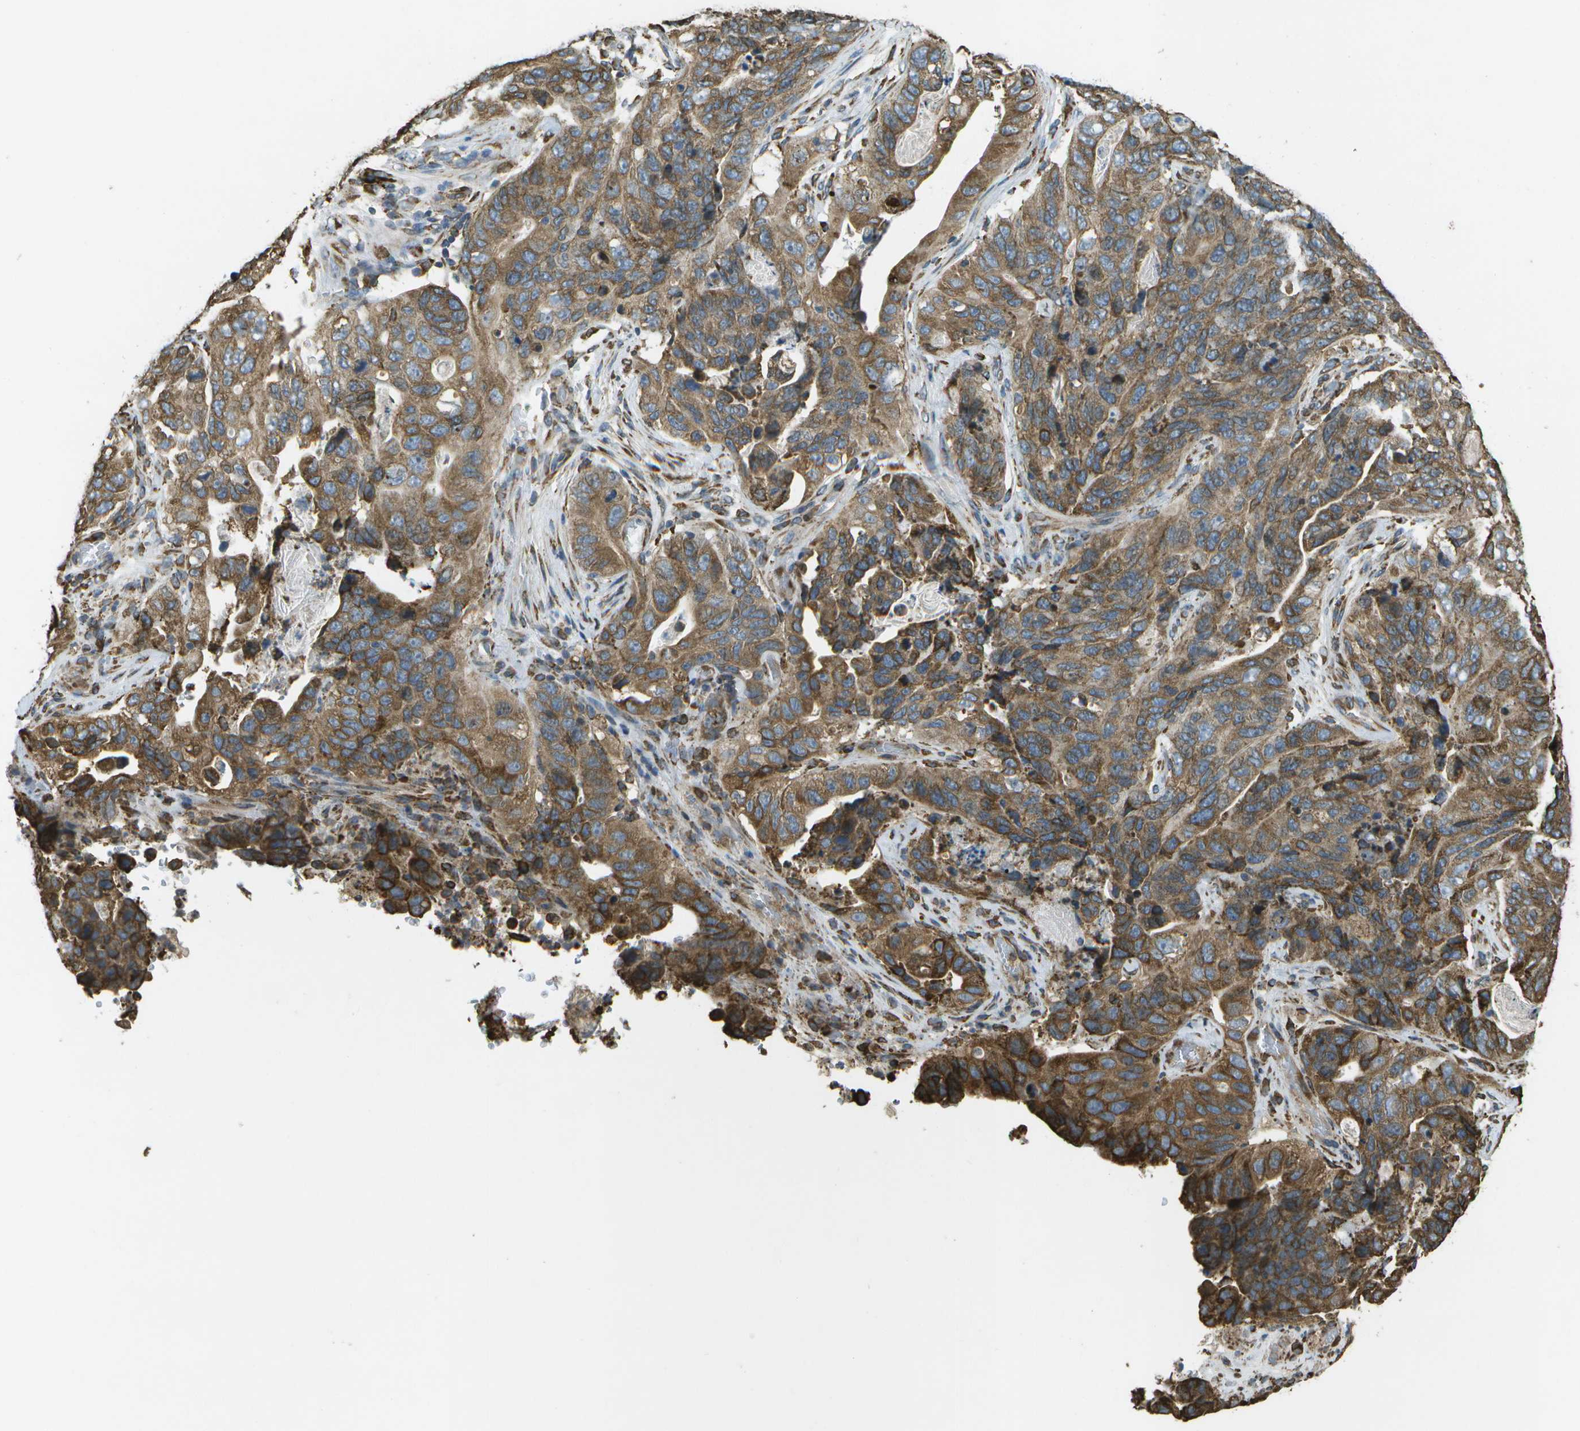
{"staining": {"intensity": "moderate", "quantity": ">75%", "location": "cytoplasmic/membranous"}, "tissue": "stomach cancer", "cell_type": "Tumor cells", "image_type": "cancer", "snomed": [{"axis": "morphology", "description": "Adenocarcinoma, NOS"}, {"axis": "topography", "description": "Stomach"}], "caption": "The immunohistochemical stain labels moderate cytoplasmic/membranous positivity in tumor cells of stomach adenocarcinoma tissue.", "gene": "PDIA4", "patient": {"sex": "female", "age": 89}}